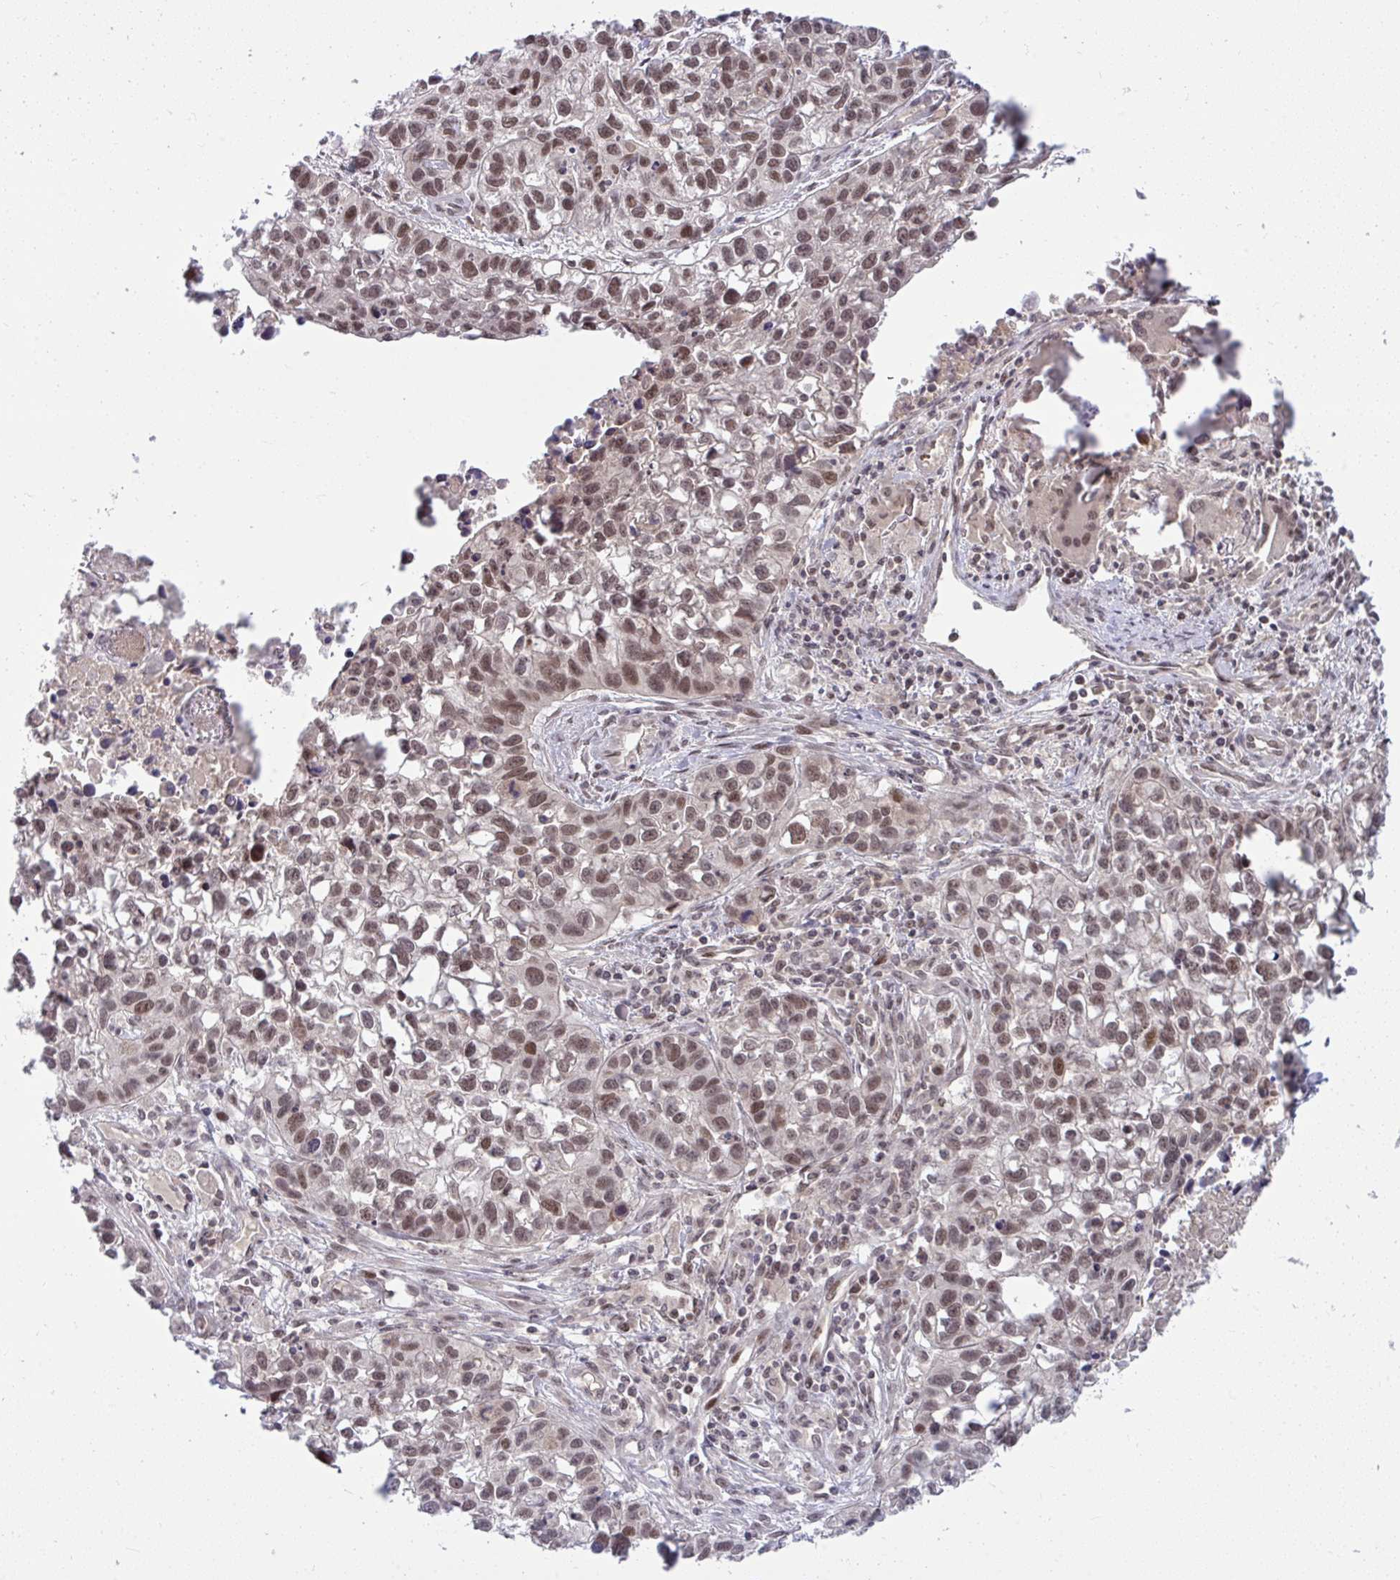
{"staining": {"intensity": "moderate", "quantity": ">75%", "location": "nuclear"}, "tissue": "lung cancer", "cell_type": "Tumor cells", "image_type": "cancer", "snomed": [{"axis": "morphology", "description": "Squamous cell carcinoma, NOS"}, {"axis": "topography", "description": "Lung"}], "caption": "Brown immunohistochemical staining in squamous cell carcinoma (lung) demonstrates moderate nuclear positivity in about >75% of tumor cells. (DAB (3,3'-diaminobenzidine) IHC with brightfield microscopy, high magnification).", "gene": "KLF2", "patient": {"sex": "male", "age": 74}}